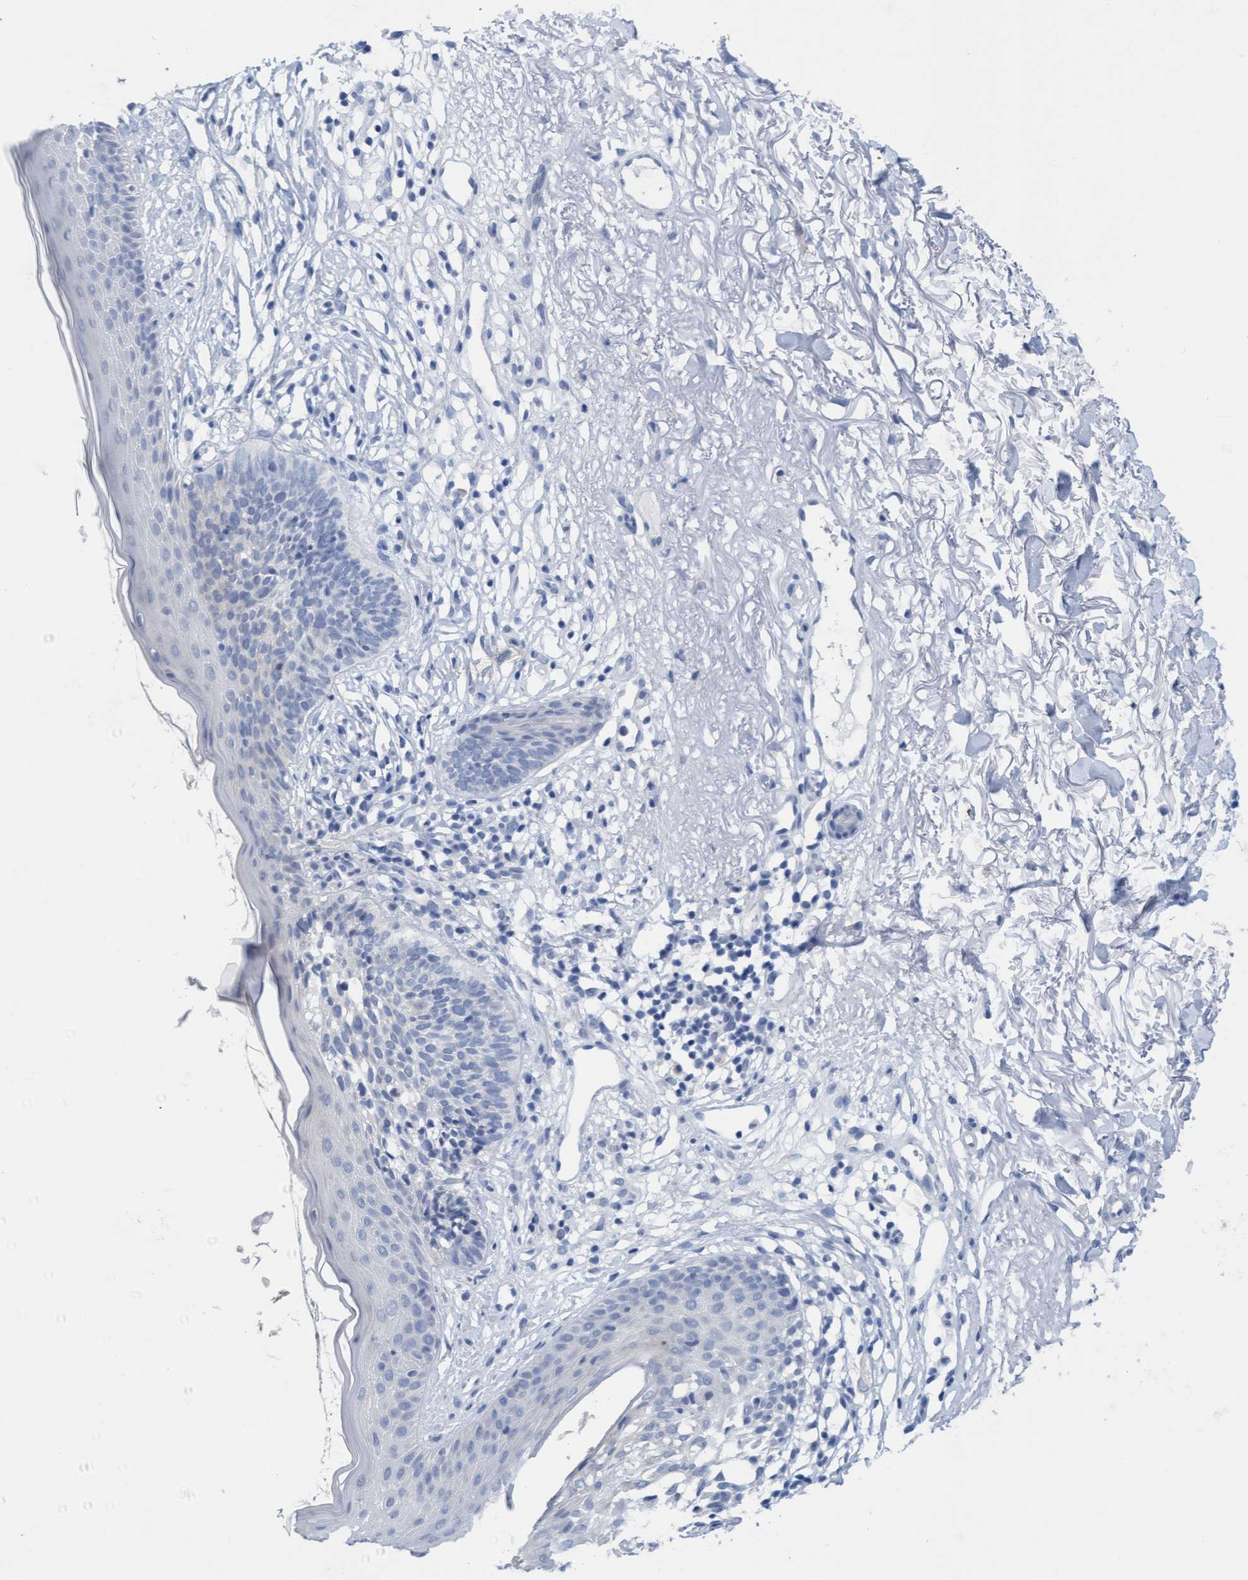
{"staining": {"intensity": "negative", "quantity": "none", "location": "none"}, "tissue": "skin cancer", "cell_type": "Tumor cells", "image_type": "cancer", "snomed": [{"axis": "morphology", "description": "Basal cell carcinoma"}, {"axis": "topography", "description": "Skin"}], "caption": "This is an immunohistochemistry (IHC) micrograph of basal cell carcinoma (skin). There is no expression in tumor cells.", "gene": "SSTR3", "patient": {"sex": "female", "age": 70}}